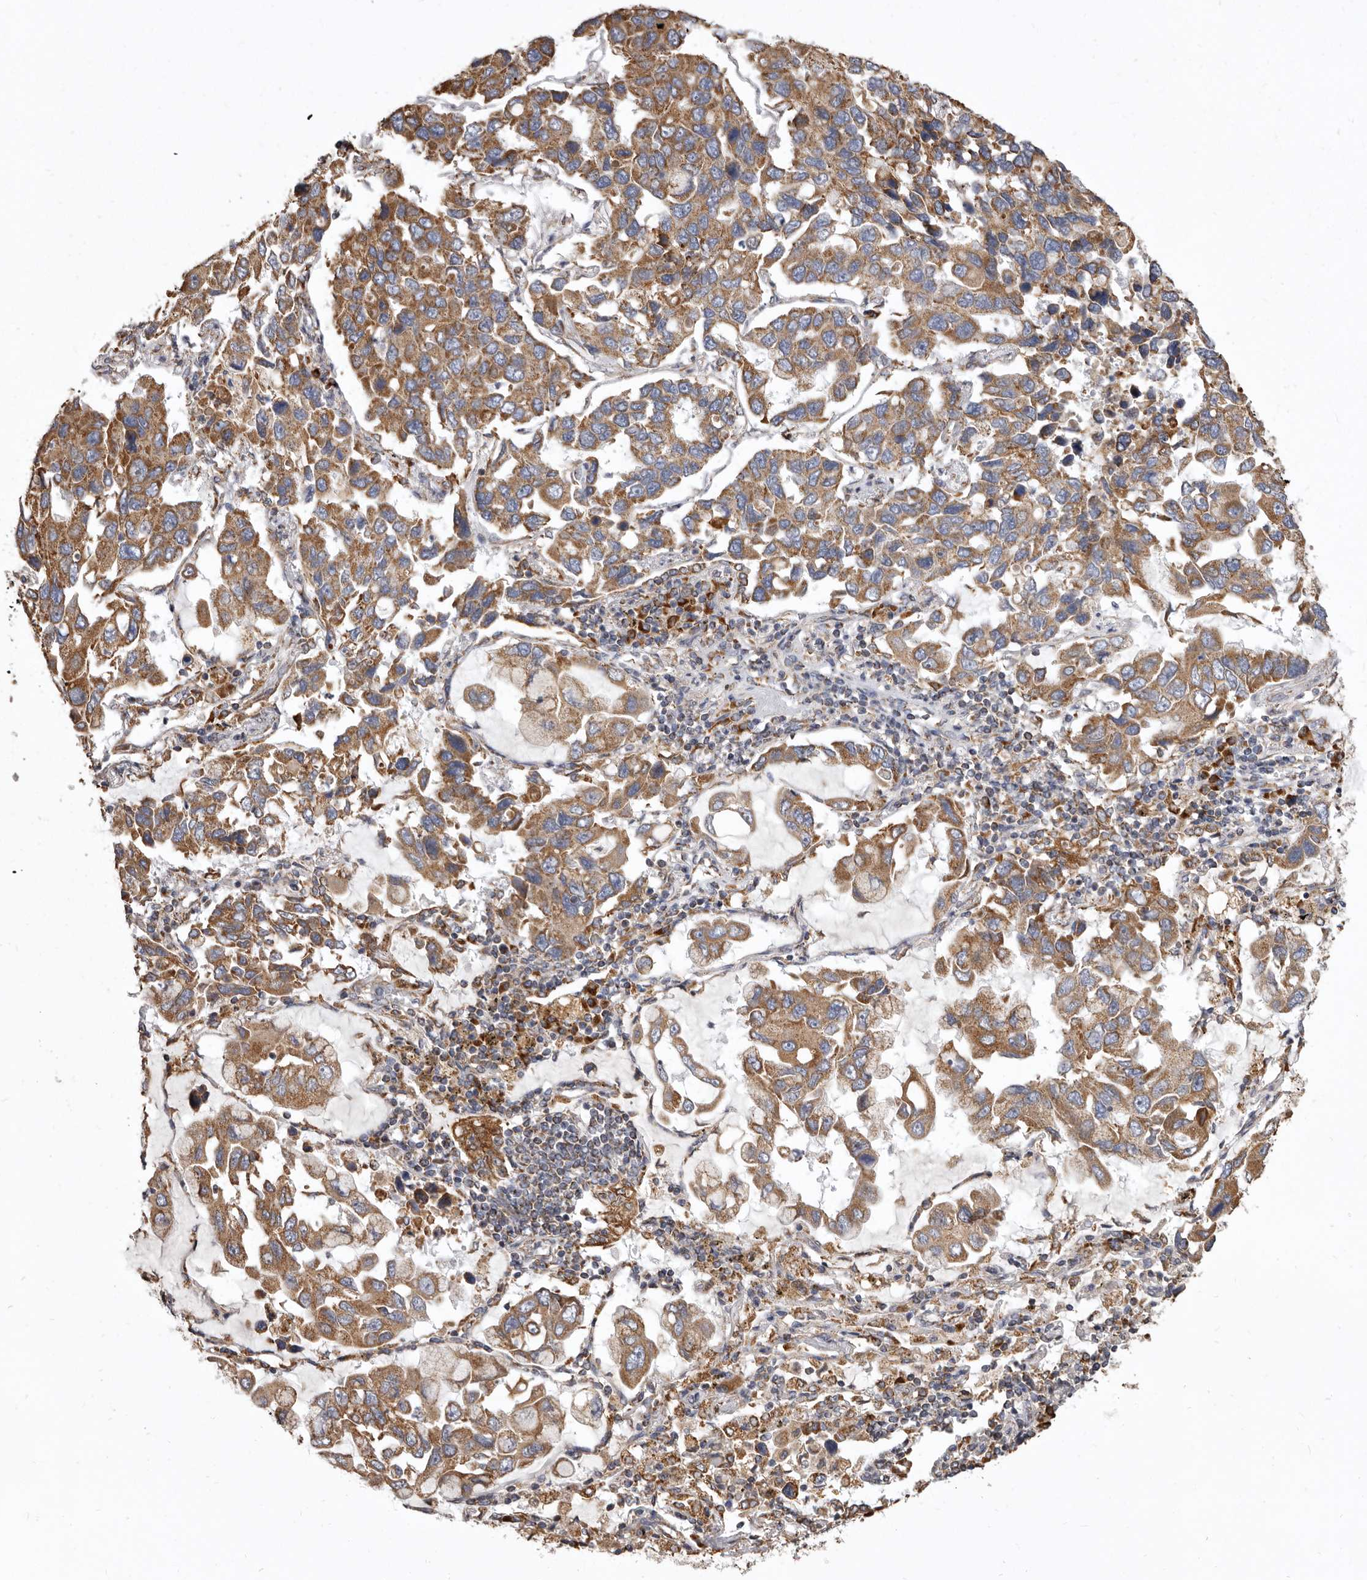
{"staining": {"intensity": "moderate", "quantity": ">75%", "location": "cytoplasmic/membranous"}, "tissue": "lung cancer", "cell_type": "Tumor cells", "image_type": "cancer", "snomed": [{"axis": "morphology", "description": "Adenocarcinoma, NOS"}, {"axis": "topography", "description": "Lung"}], "caption": "The micrograph shows a brown stain indicating the presence of a protein in the cytoplasmic/membranous of tumor cells in lung cancer.", "gene": "CDK5RAP3", "patient": {"sex": "male", "age": 64}}